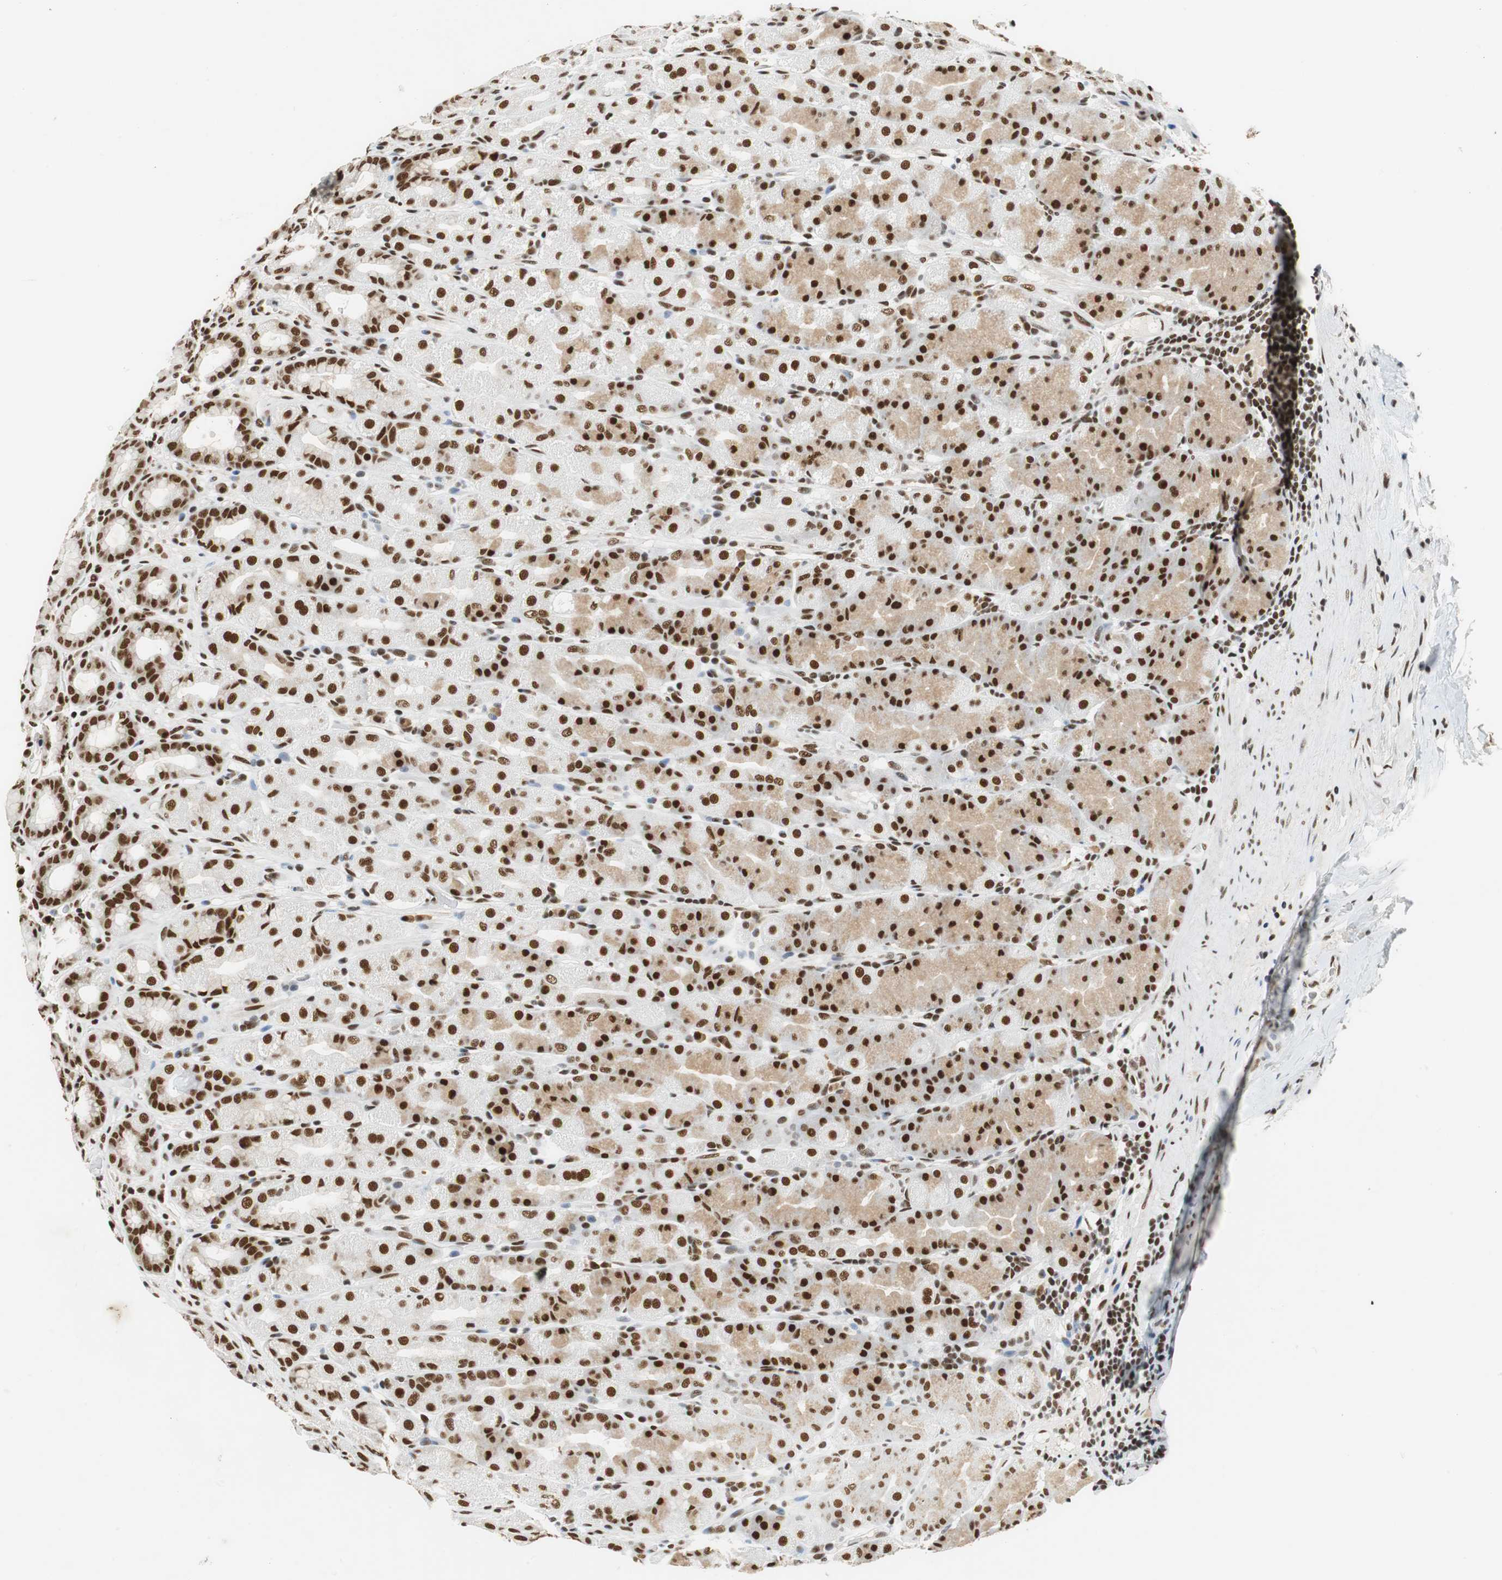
{"staining": {"intensity": "strong", "quantity": ">75%", "location": "cytoplasmic/membranous,nuclear"}, "tissue": "stomach", "cell_type": "Glandular cells", "image_type": "normal", "snomed": [{"axis": "morphology", "description": "Normal tissue, NOS"}, {"axis": "topography", "description": "Stomach, upper"}], "caption": "Immunohistochemistry micrograph of unremarkable stomach: human stomach stained using immunohistochemistry (IHC) shows high levels of strong protein expression localized specifically in the cytoplasmic/membranous,nuclear of glandular cells, appearing as a cytoplasmic/membranous,nuclear brown color.", "gene": "PRKDC", "patient": {"sex": "male", "age": 68}}